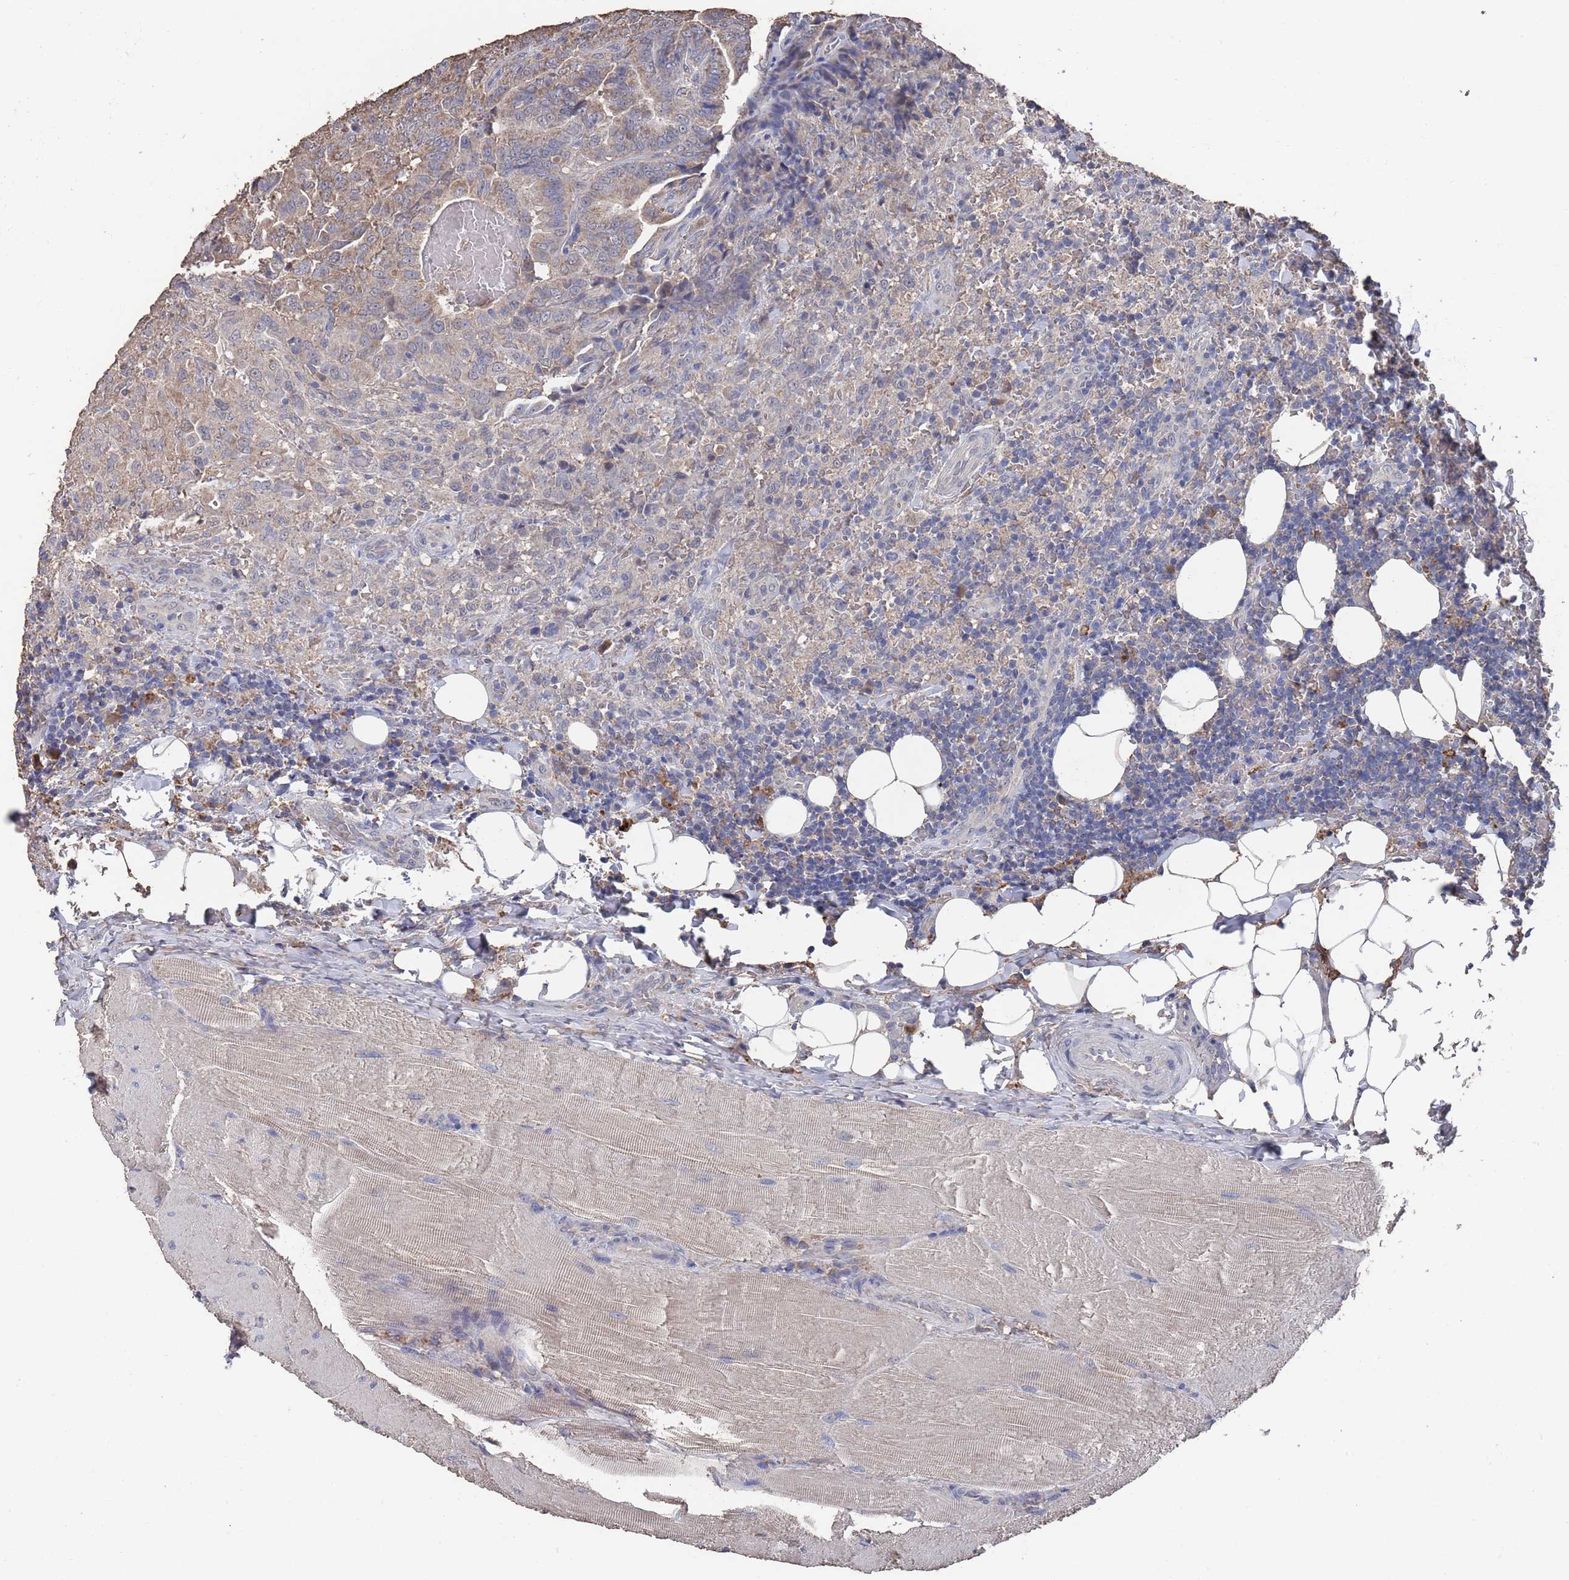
{"staining": {"intensity": "moderate", "quantity": "<25%", "location": "cytoplasmic/membranous"}, "tissue": "thyroid cancer", "cell_type": "Tumor cells", "image_type": "cancer", "snomed": [{"axis": "morphology", "description": "Papillary adenocarcinoma, NOS"}, {"axis": "topography", "description": "Thyroid gland"}], "caption": "About <25% of tumor cells in human papillary adenocarcinoma (thyroid) reveal moderate cytoplasmic/membranous protein staining as visualized by brown immunohistochemical staining.", "gene": "BTBD18", "patient": {"sex": "male", "age": 61}}